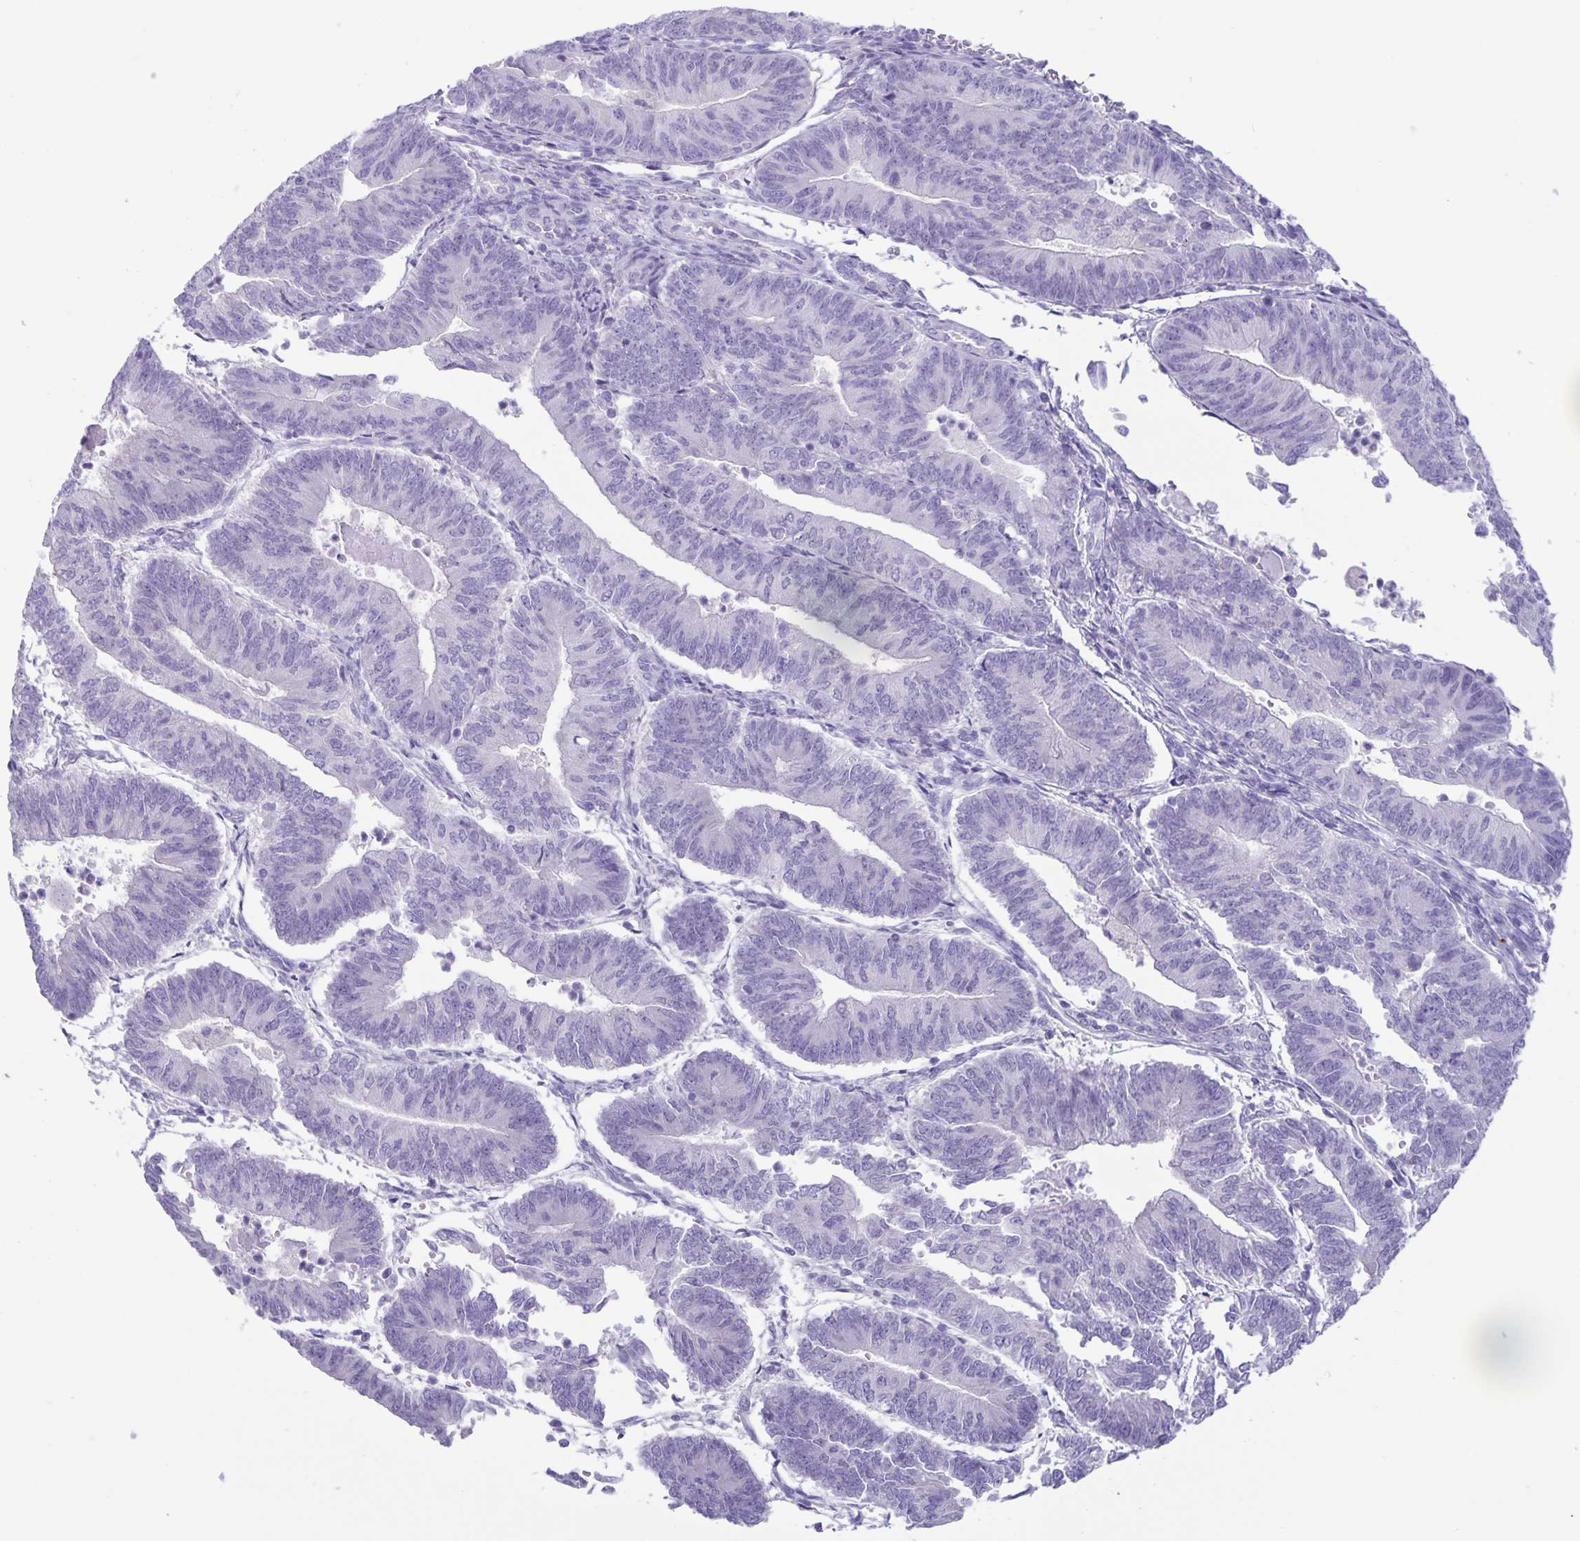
{"staining": {"intensity": "negative", "quantity": "none", "location": "none"}, "tissue": "endometrial cancer", "cell_type": "Tumor cells", "image_type": "cancer", "snomed": [{"axis": "morphology", "description": "Adenocarcinoma, NOS"}, {"axis": "topography", "description": "Endometrium"}], "caption": "Immunohistochemistry (IHC) photomicrograph of adenocarcinoma (endometrial) stained for a protein (brown), which demonstrates no staining in tumor cells.", "gene": "IBTK", "patient": {"sex": "female", "age": 65}}